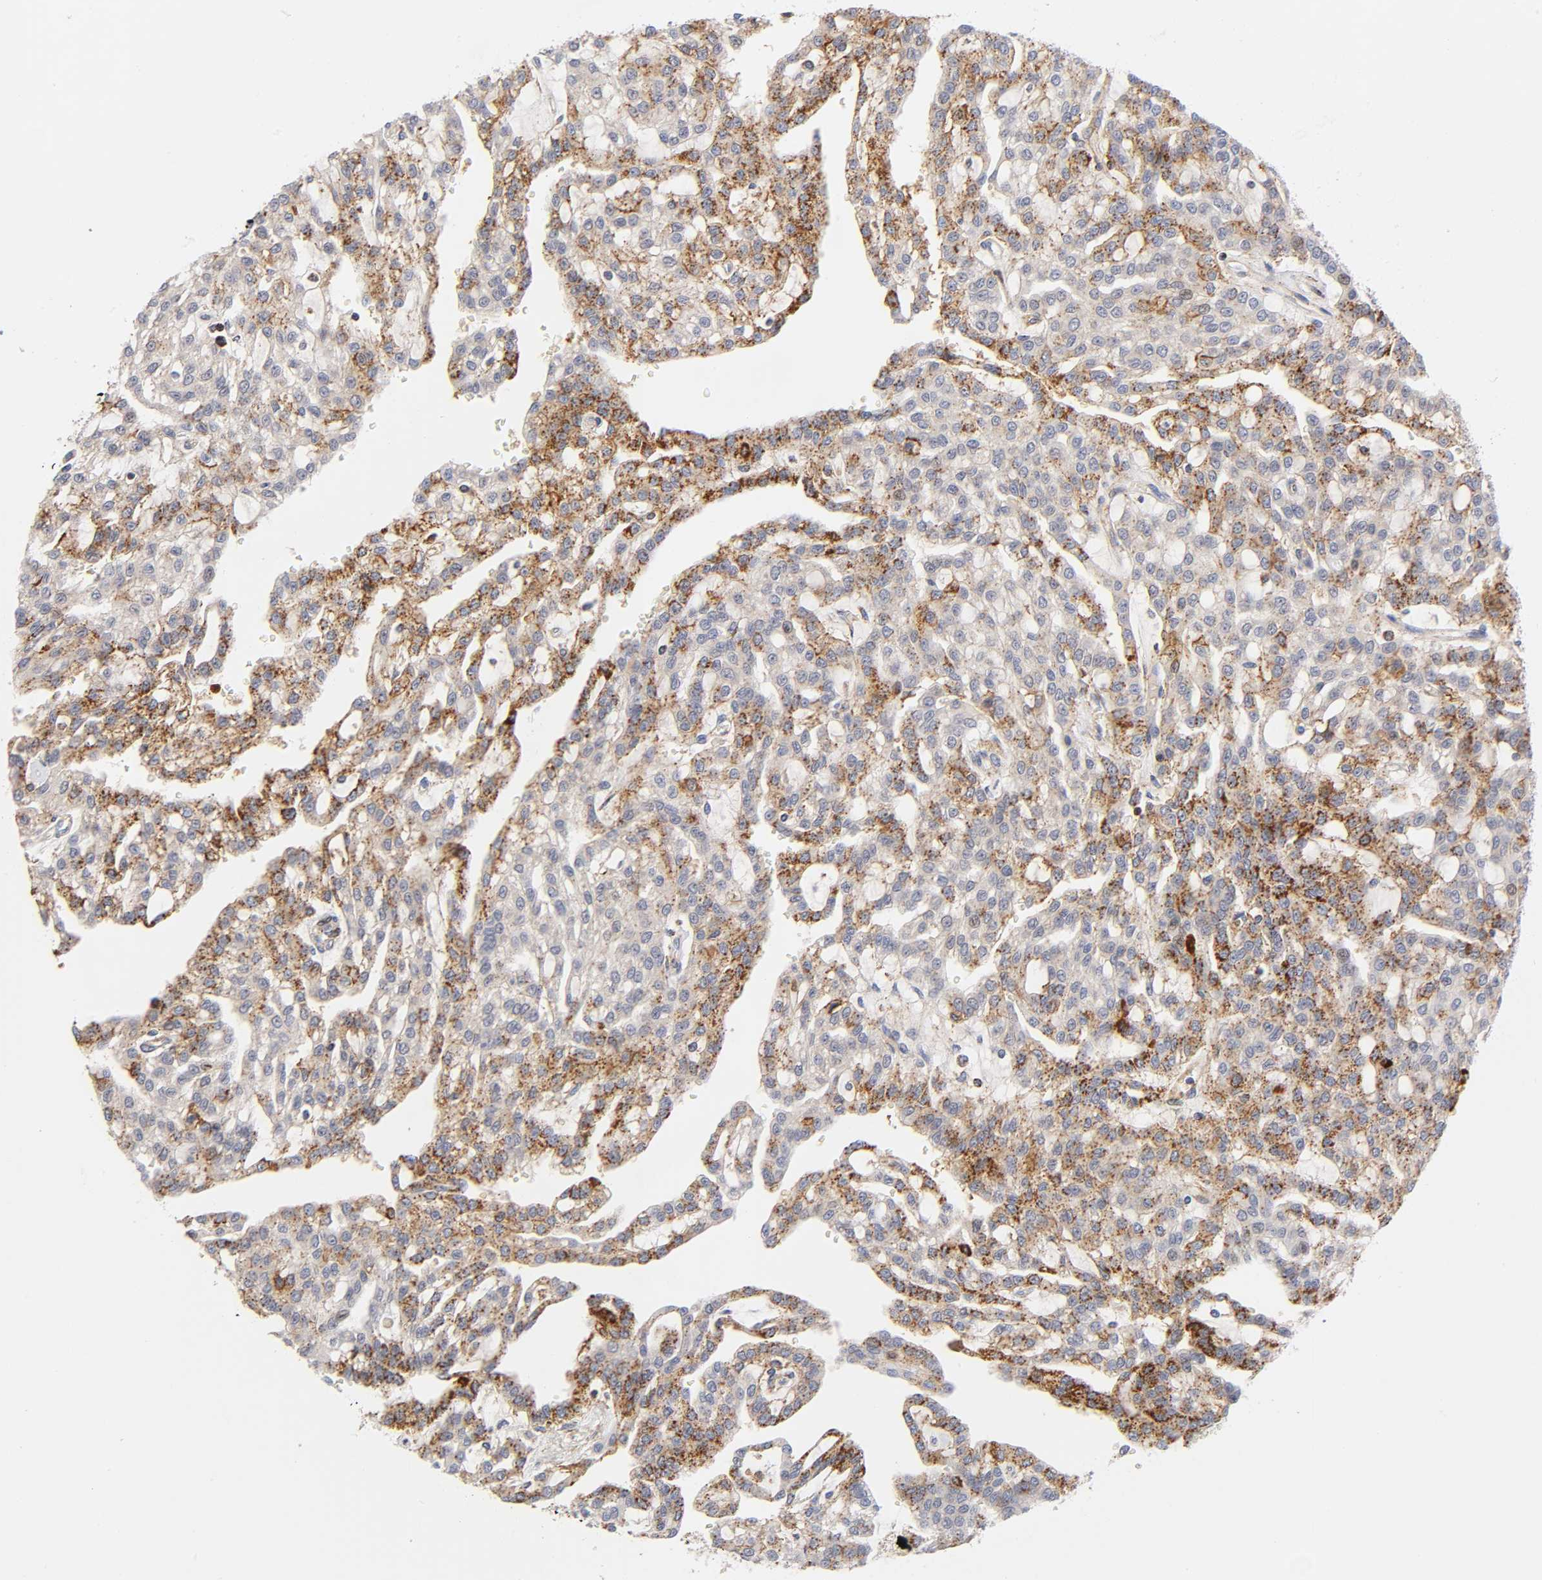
{"staining": {"intensity": "moderate", "quantity": "25%-75%", "location": "cytoplasmic/membranous"}, "tissue": "renal cancer", "cell_type": "Tumor cells", "image_type": "cancer", "snomed": [{"axis": "morphology", "description": "Adenocarcinoma, NOS"}, {"axis": "topography", "description": "Kidney"}], "caption": "Renal cancer tissue reveals moderate cytoplasmic/membranous positivity in about 25%-75% of tumor cells", "gene": "ANXA7", "patient": {"sex": "male", "age": 63}}